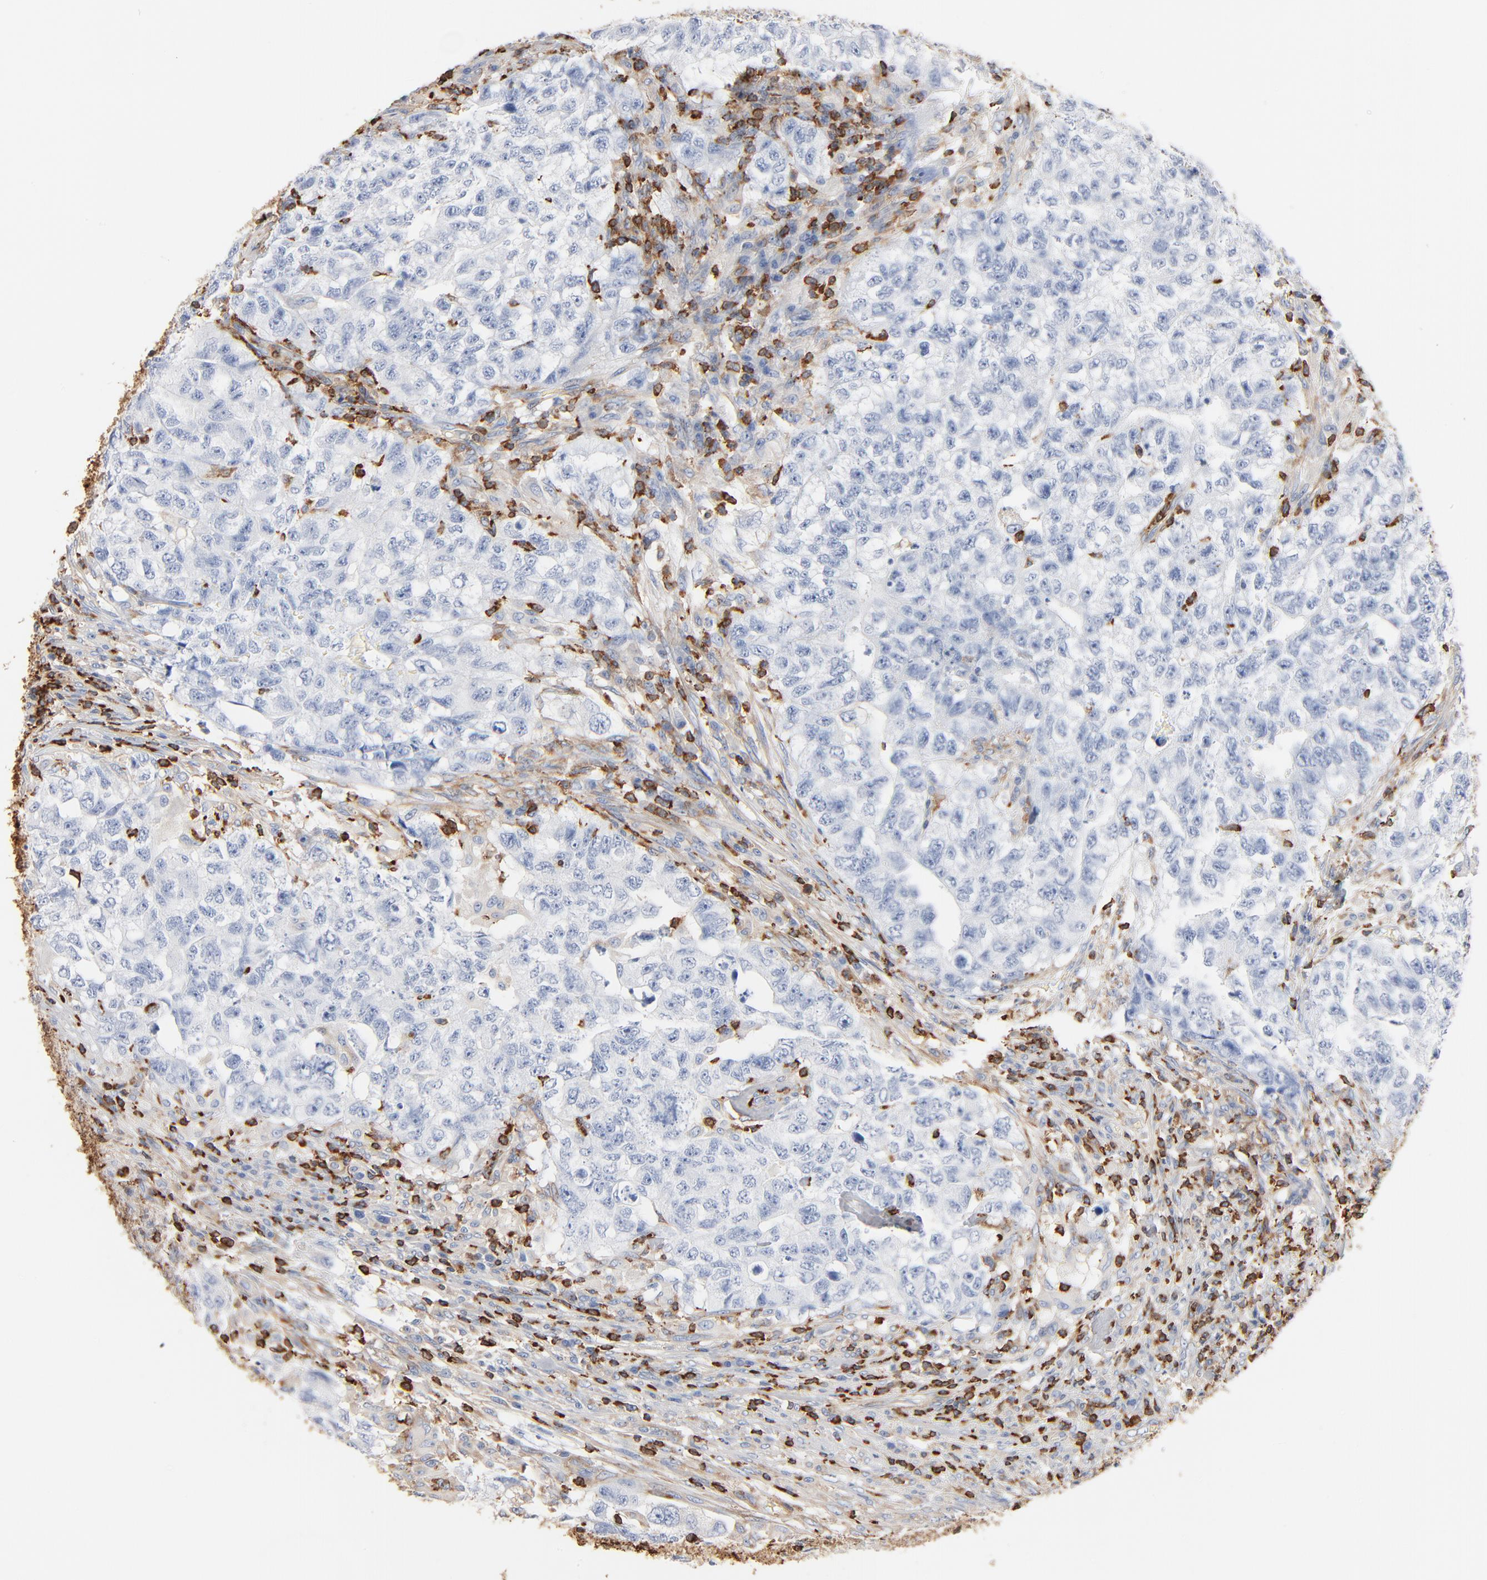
{"staining": {"intensity": "negative", "quantity": "none", "location": "none"}, "tissue": "testis cancer", "cell_type": "Tumor cells", "image_type": "cancer", "snomed": [{"axis": "morphology", "description": "Carcinoma, Embryonal, NOS"}, {"axis": "topography", "description": "Testis"}], "caption": "Tumor cells show no significant protein positivity in testis embryonal carcinoma.", "gene": "SH3KBP1", "patient": {"sex": "male", "age": 21}}